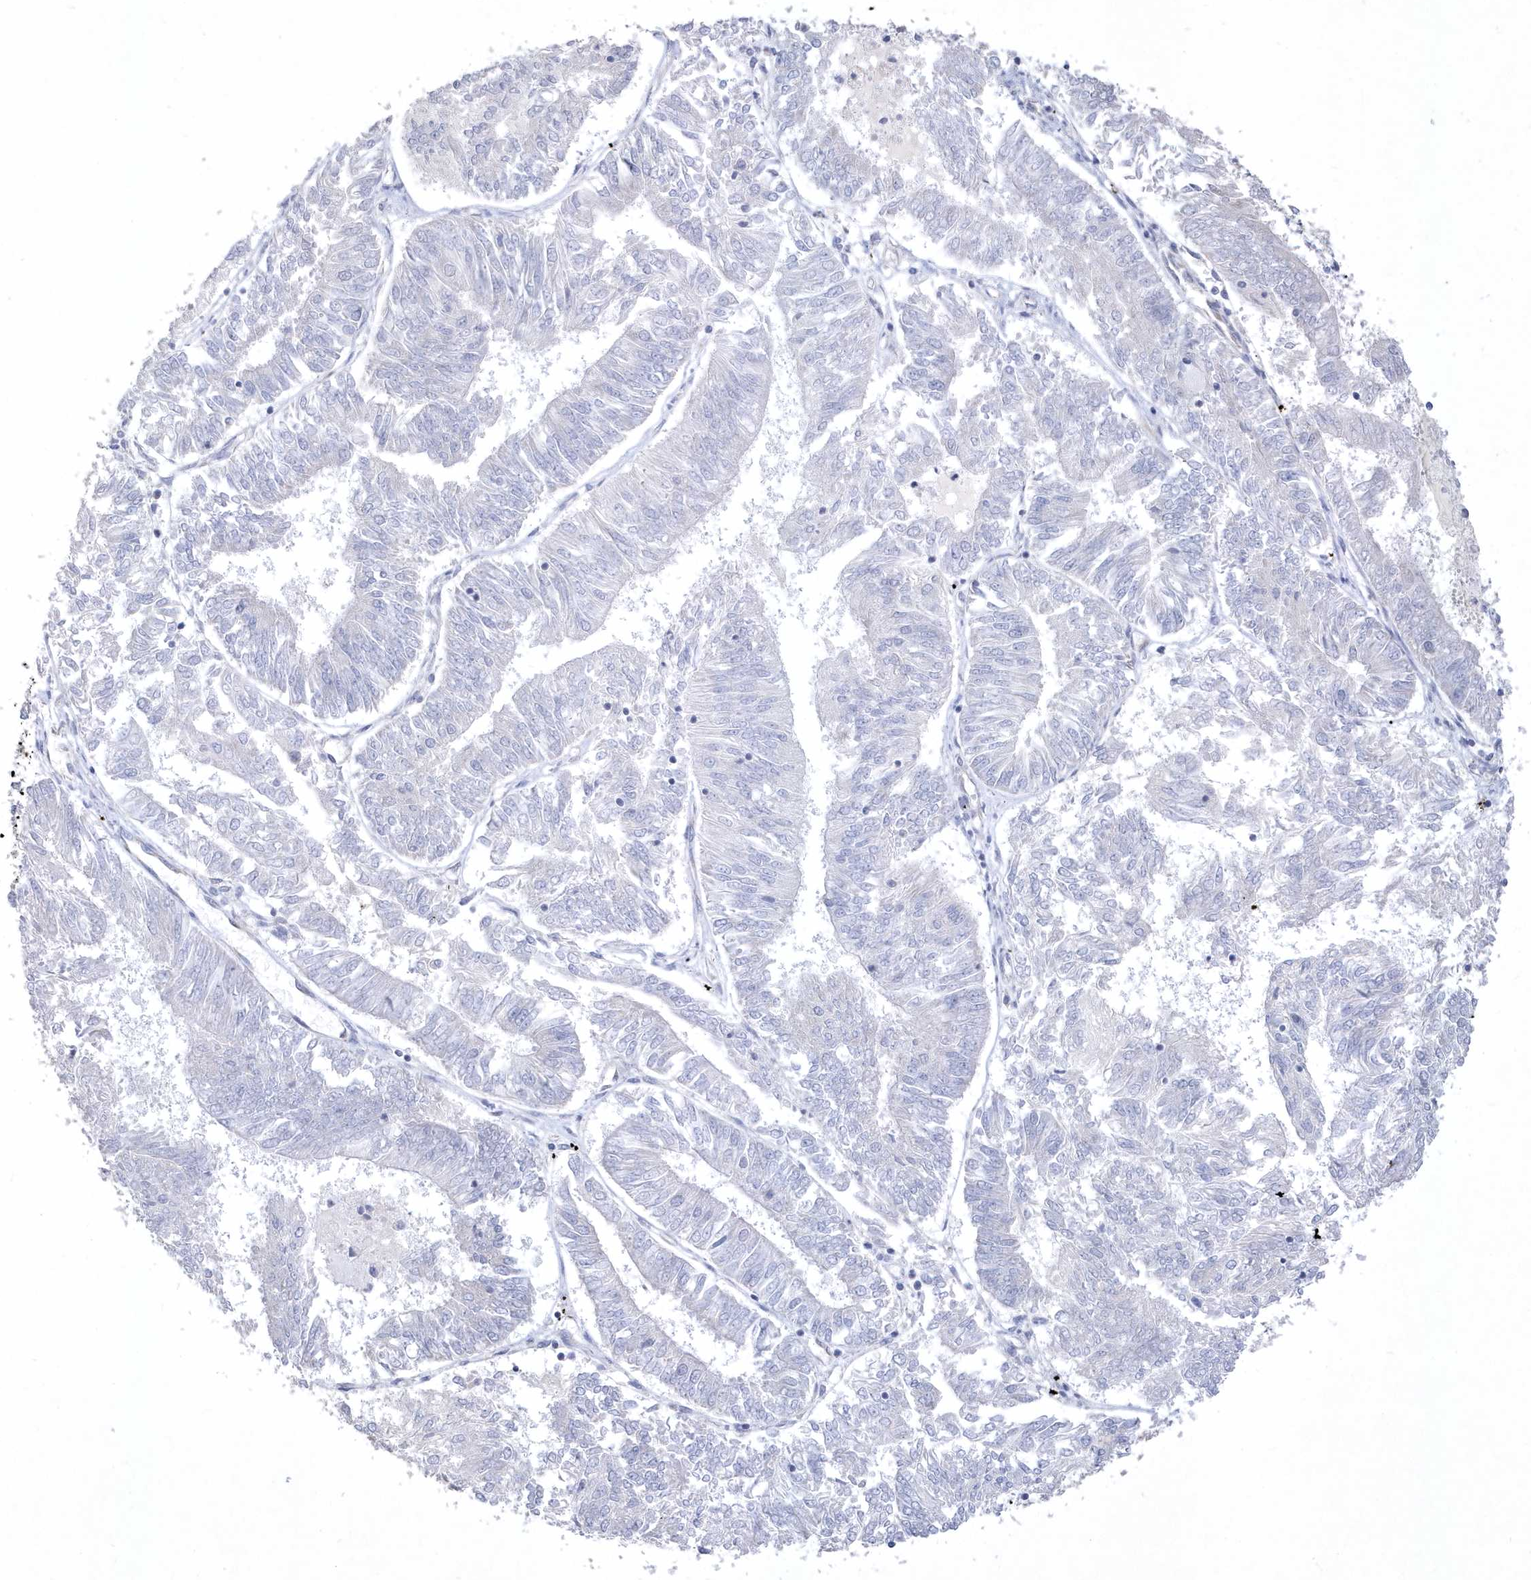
{"staining": {"intensity": "negative", "quantity": "none", "location": "none"}, "tissue": "endometrial cancer", "cell_type": "Tumor cells", "image_type": "cancer", "snomed": [{"axis": "morphology", "description": "Adenocarcinoma, NOS"}, {"axis": "topography", "description": "Endometrium"}], "caption": "There is no significant expression in tumor cells of endometrial cancer (adenocarcinoma).", "gene": "DGAT1", "patient": {"sex": "female", "age": 58}}